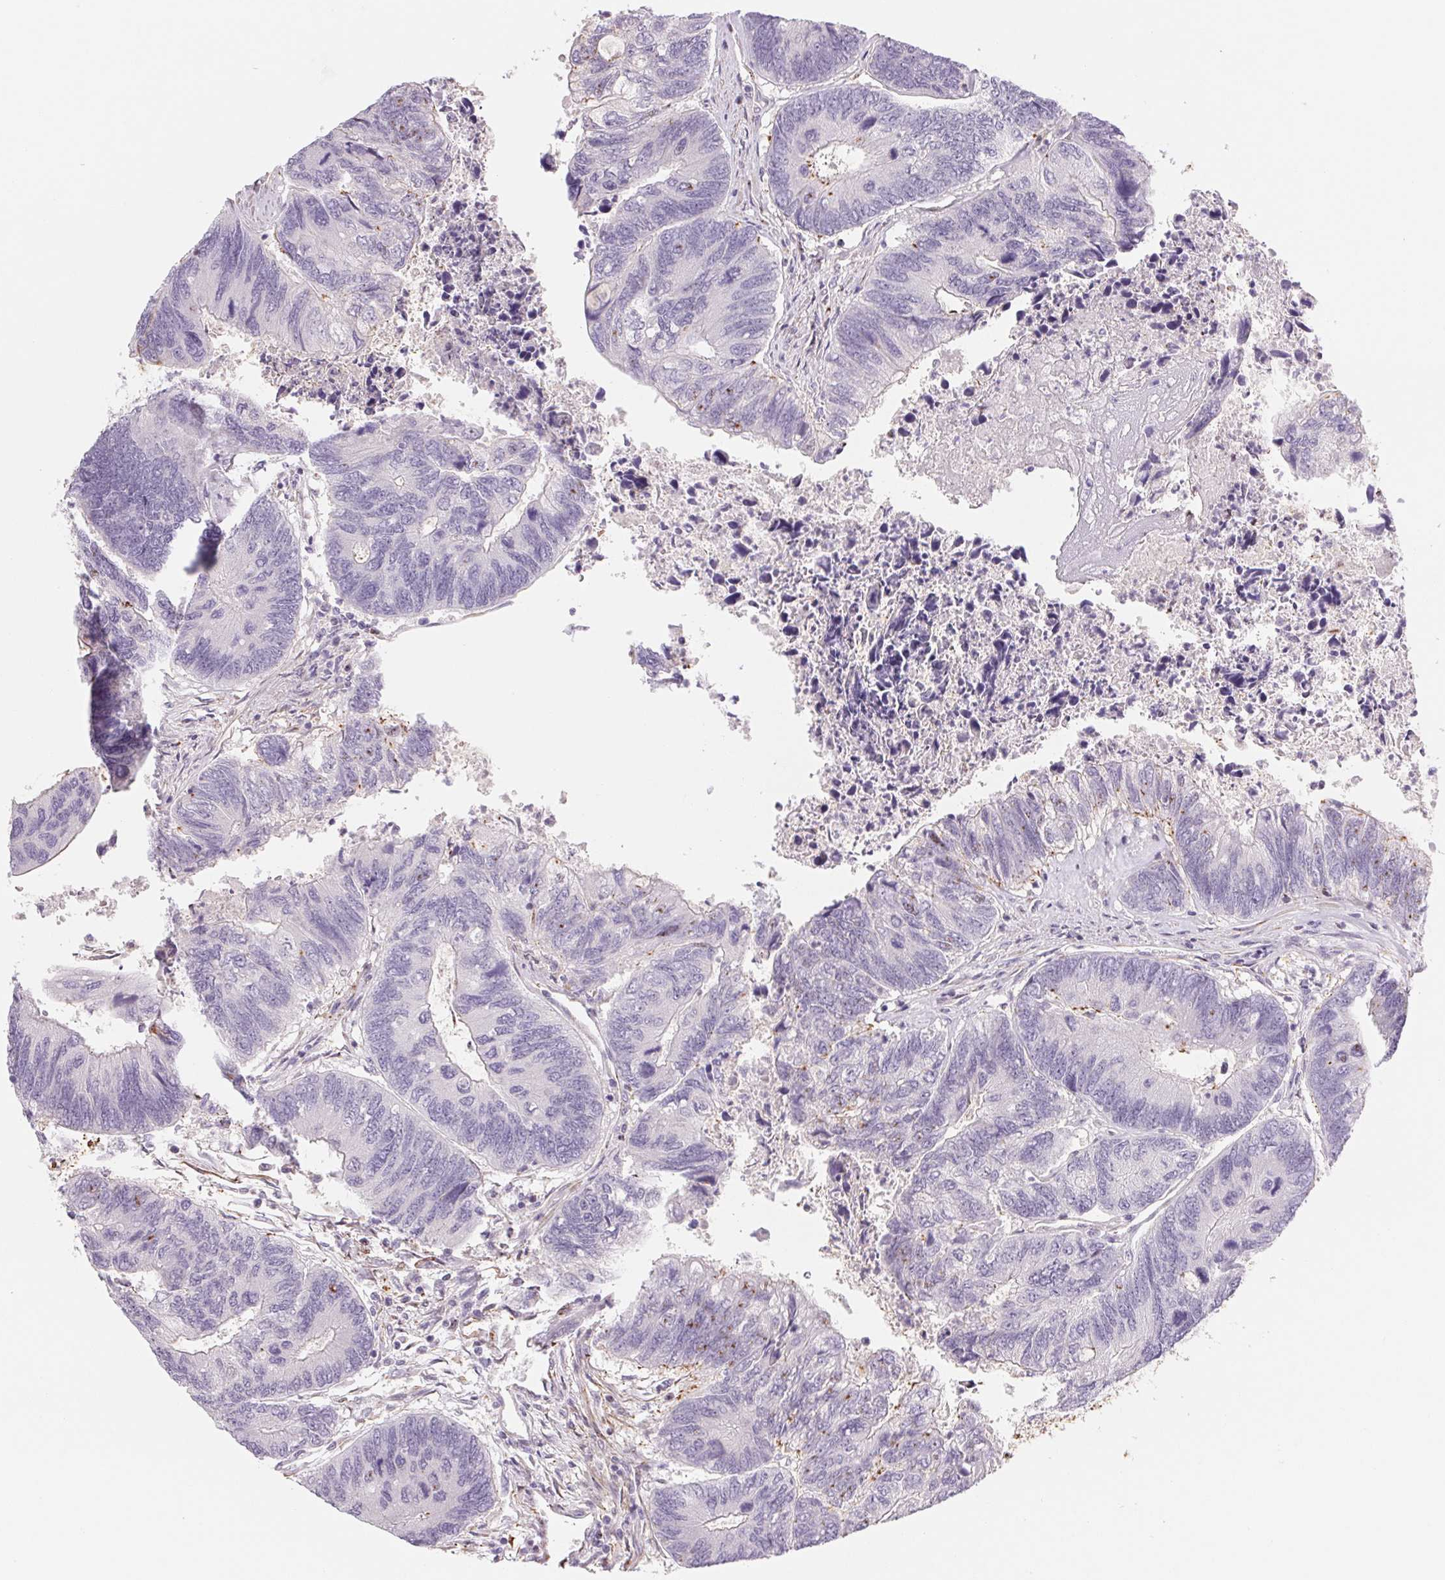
{"staining": {"intensity": "negative", "quantity": "none", "location": "none"}, "tissue": "colorectal cancer", "cell_type": "Tumor cells", "image_type": "cancer", "snomed": [{"axis": "morphology", "description": "Adenocarcinoma, NOS"}, {"axis": "topography", "description": "Colon"}], "caption": "Colorectal cancer stained for a protein using immunohistochemistry reveals no staining tumor cells.", "gene": "ANKRD13B", "patient": {"sex": "female", "age": 67}}